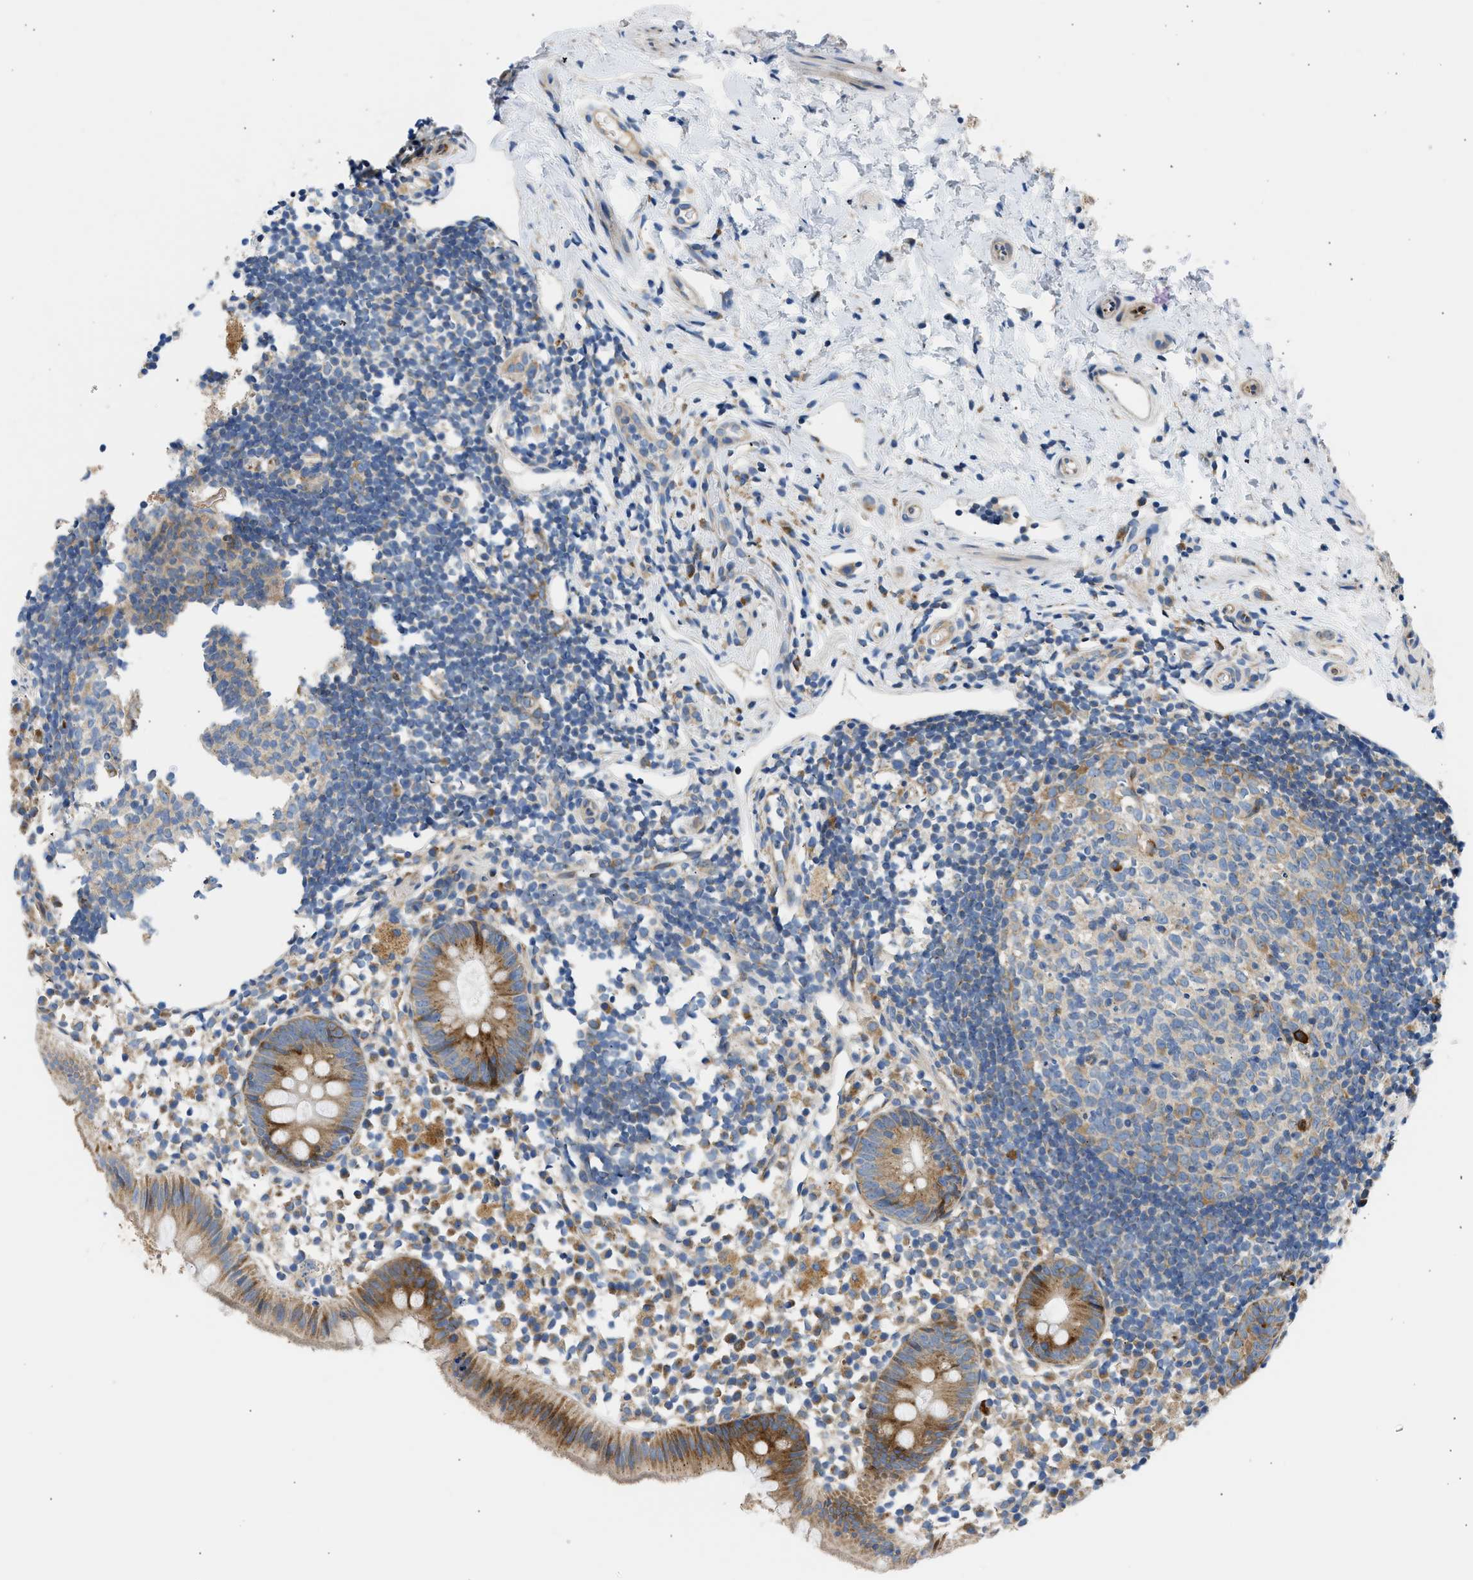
{"staining": {"intensity": "moderate", "quantity": ">75%", "location": "cytoplasmic/membranous"}, "tissue": "appendix", "cell_type": "Glandular cells", "image_type": "normal", "snomed": [{"axis": "morphology", "description": "Normal tissue, NOS"}, {"axis": "topography", "description": "Appendix"}], "caption": "Human appendix stained for a protein (brown) demonstrates moderate cytoplasmic/membranous positive staining in approximately >75% of glandular cells.", "gene": "CAMKK2", "patient": {"sex": "female", "age": 20}}